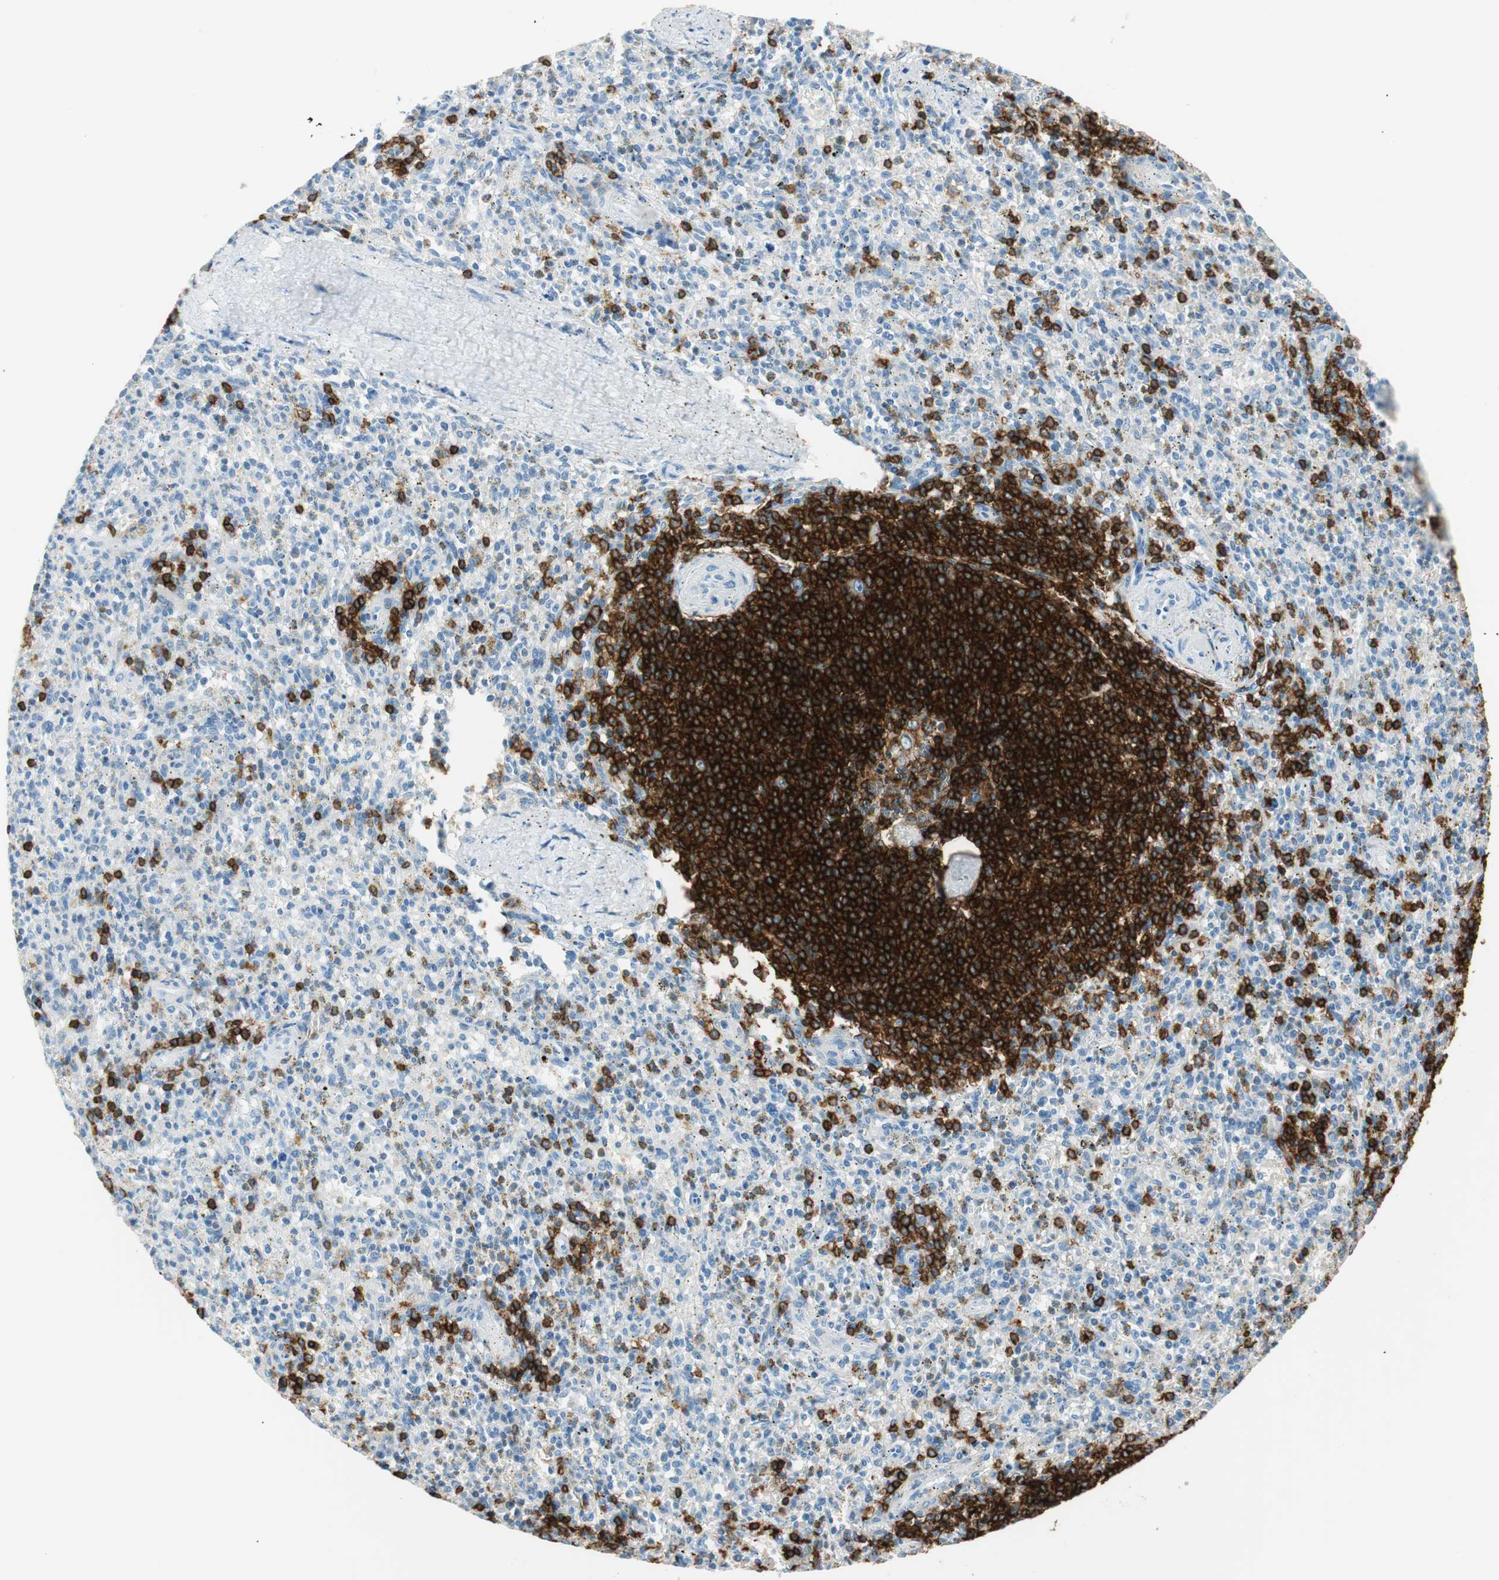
{"staining": {"intensity": "strong", "quantity": "<25%", "location": "cytoplasmic/membranous"}, "tissue": "spleen", "cell_type": "Cells in red pulp", "image_type": "normal", "snomed": [{"axis": "morphology", "description": "Normal tissue, NOS"}, {"axis": "topography", "description": "Spleen"}], "caption": "This histopathology image shows immunohistochemistry (IHC) staining of normal human spleen, with medium strong cytoplasmic/membranous expression in about <25% of cells in red pulp.", "gene": "TNFRSF13C", "patient": {"sex": "male", "age": 72}}